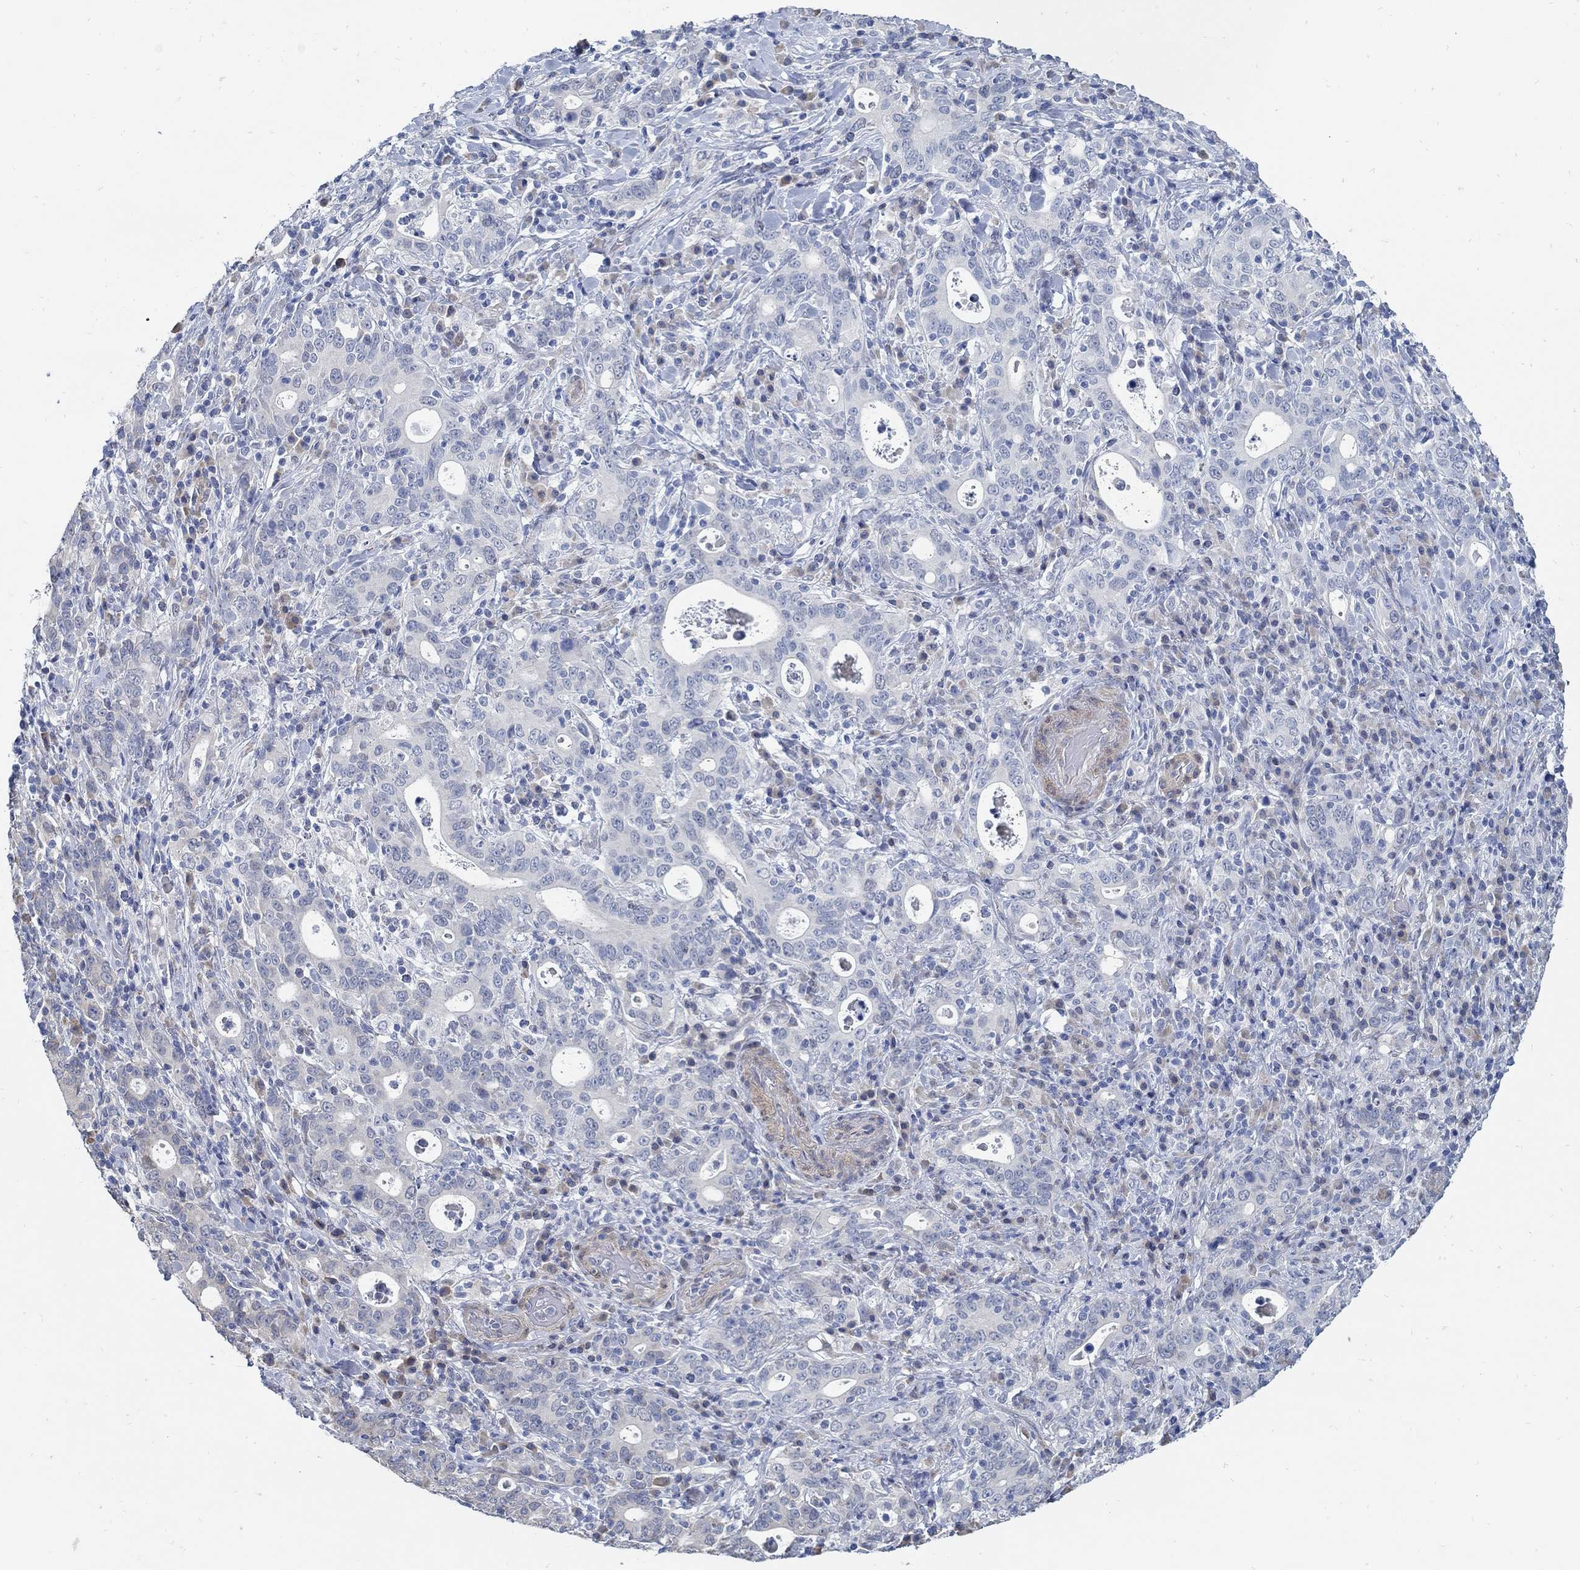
{"staining": {"intensity": "negative", "quantity": "none", "location": "none"}, "tissue": "stomach cancer", "cell_type": "Tumor cells", "image_type": "cancer", "snomed": [{"axis": "morphology", "description": "Adenocarcinoma, NOS"}, {"axis": "topography", "description": "Stomach"}], "caption": "Immunohistochemistry (IHC) histopathology image of human stomach cancer stained for a protein (brown), which shows no staining in tumor cells.", "gene": "C15orf39", "patient": {"sex": "male", "age": 79}}